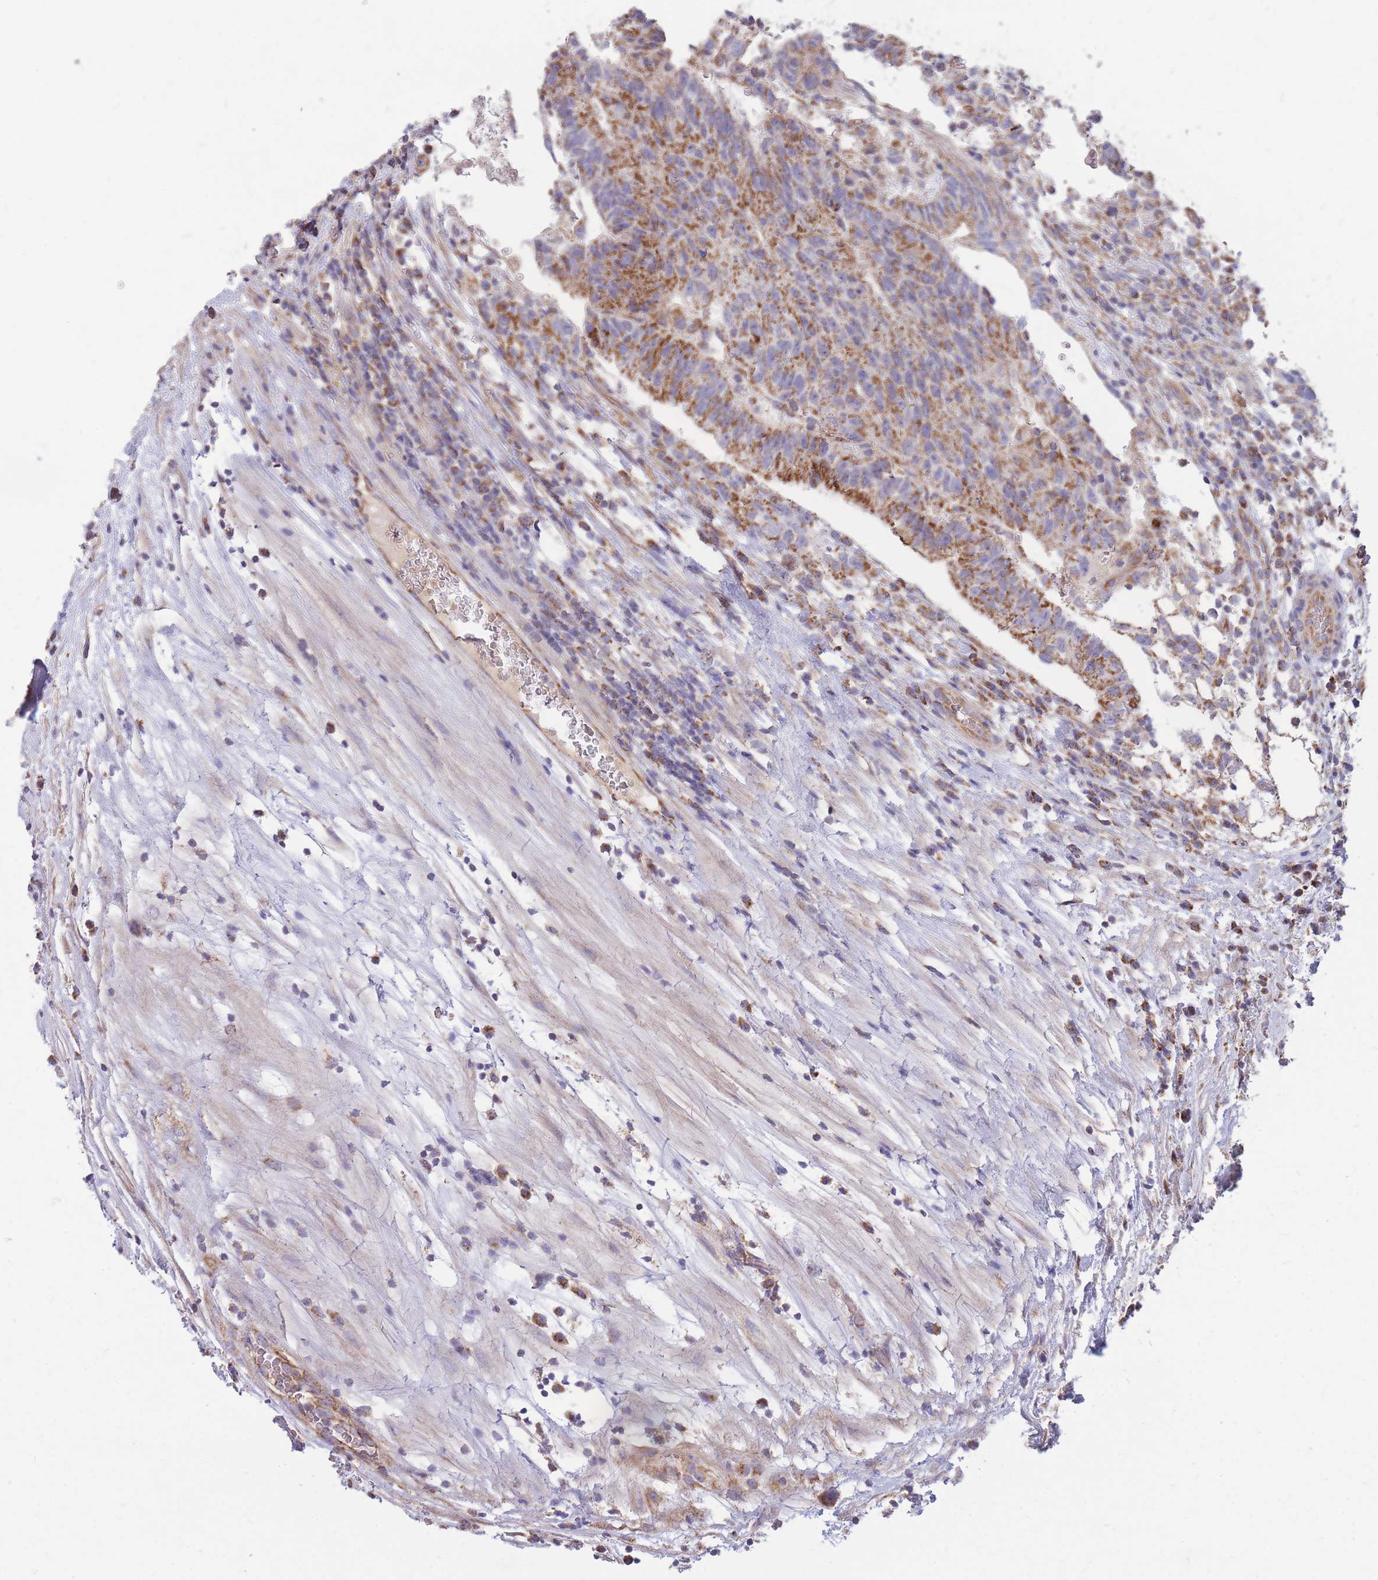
{"staining": {"intensity": "moderate", "quantity": "25%-75%", "location": "cytoplasmic/membranous"}, "tissue": "testis cancer", "cell_type": "Tumor cells", "image_type": "cancer", "snomed": [{"axis": "morphology", "description": "Normal tissue, NOS"}, {"axis": "morphology", "description": "Carcinoma, Embryonal, NOS"}, {"axis": "topography", "description": "Testis"}], "caption": "A histopathology image of testis cancer stained for a protein reveals moderate cytoplasmic/membranous brown staining in tumor cells.", "gene": "MRPS9", "patient": {"sex": "male", "age": 32}}